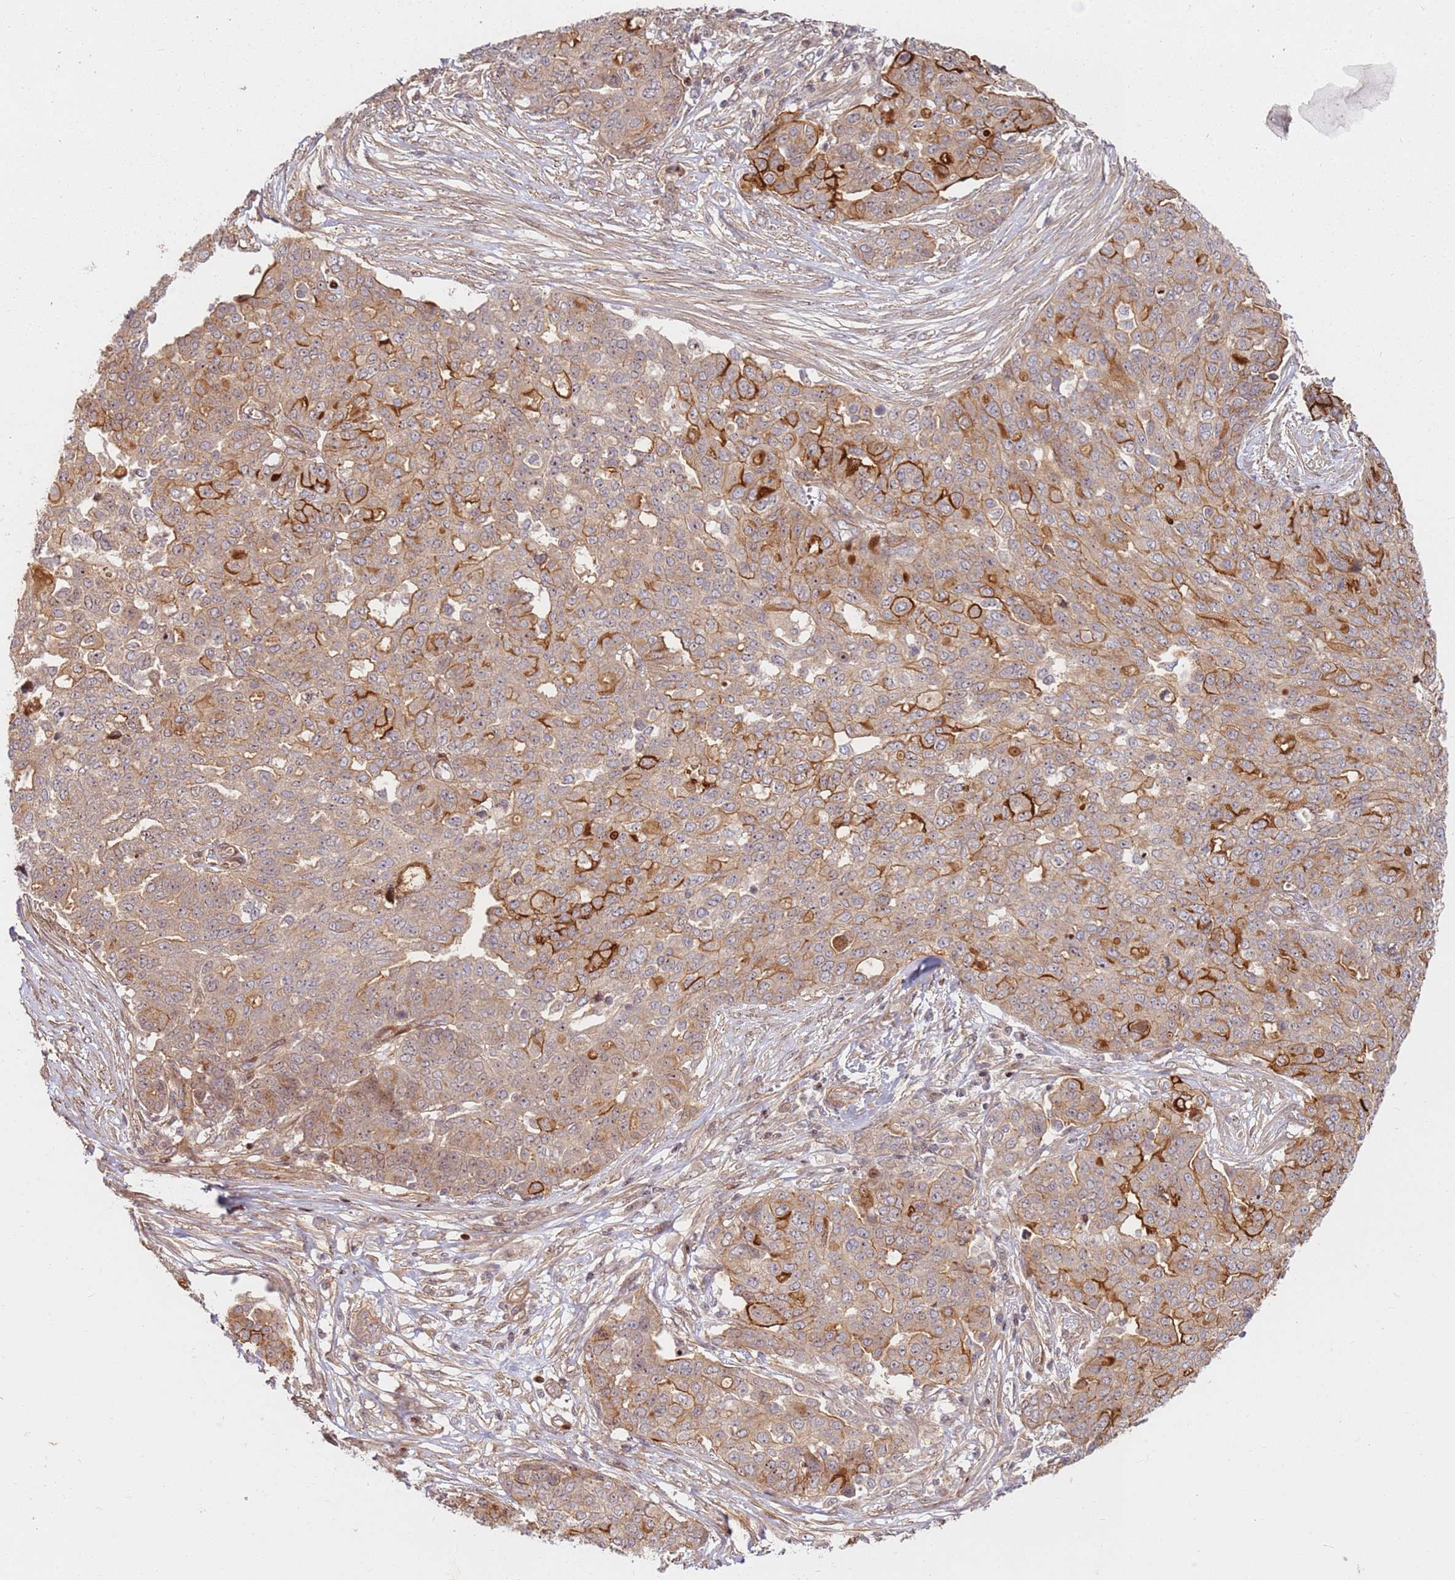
{"staining": {"intensity": "strong", "quantity": "<25%", "location": "cytoplasmic/membranous"}, "tissue": "ovarian cancer", "cell_type": "Tumor cells", "image_type": "cancer", "snomed": [{"axis": "morphology", "description": "Cystadenocarcinoma, serous, NOS"}, {"axis": "topography", "description": "Soft tissue"}, {"axis": "topography", "description": "Ovary"}], "caption": "Ovarian cancer stained with a protein marker exhibits strong staining in tumor cells.", "gene": "TMEM233", "patient": {"sex": "female", "age": 57}}